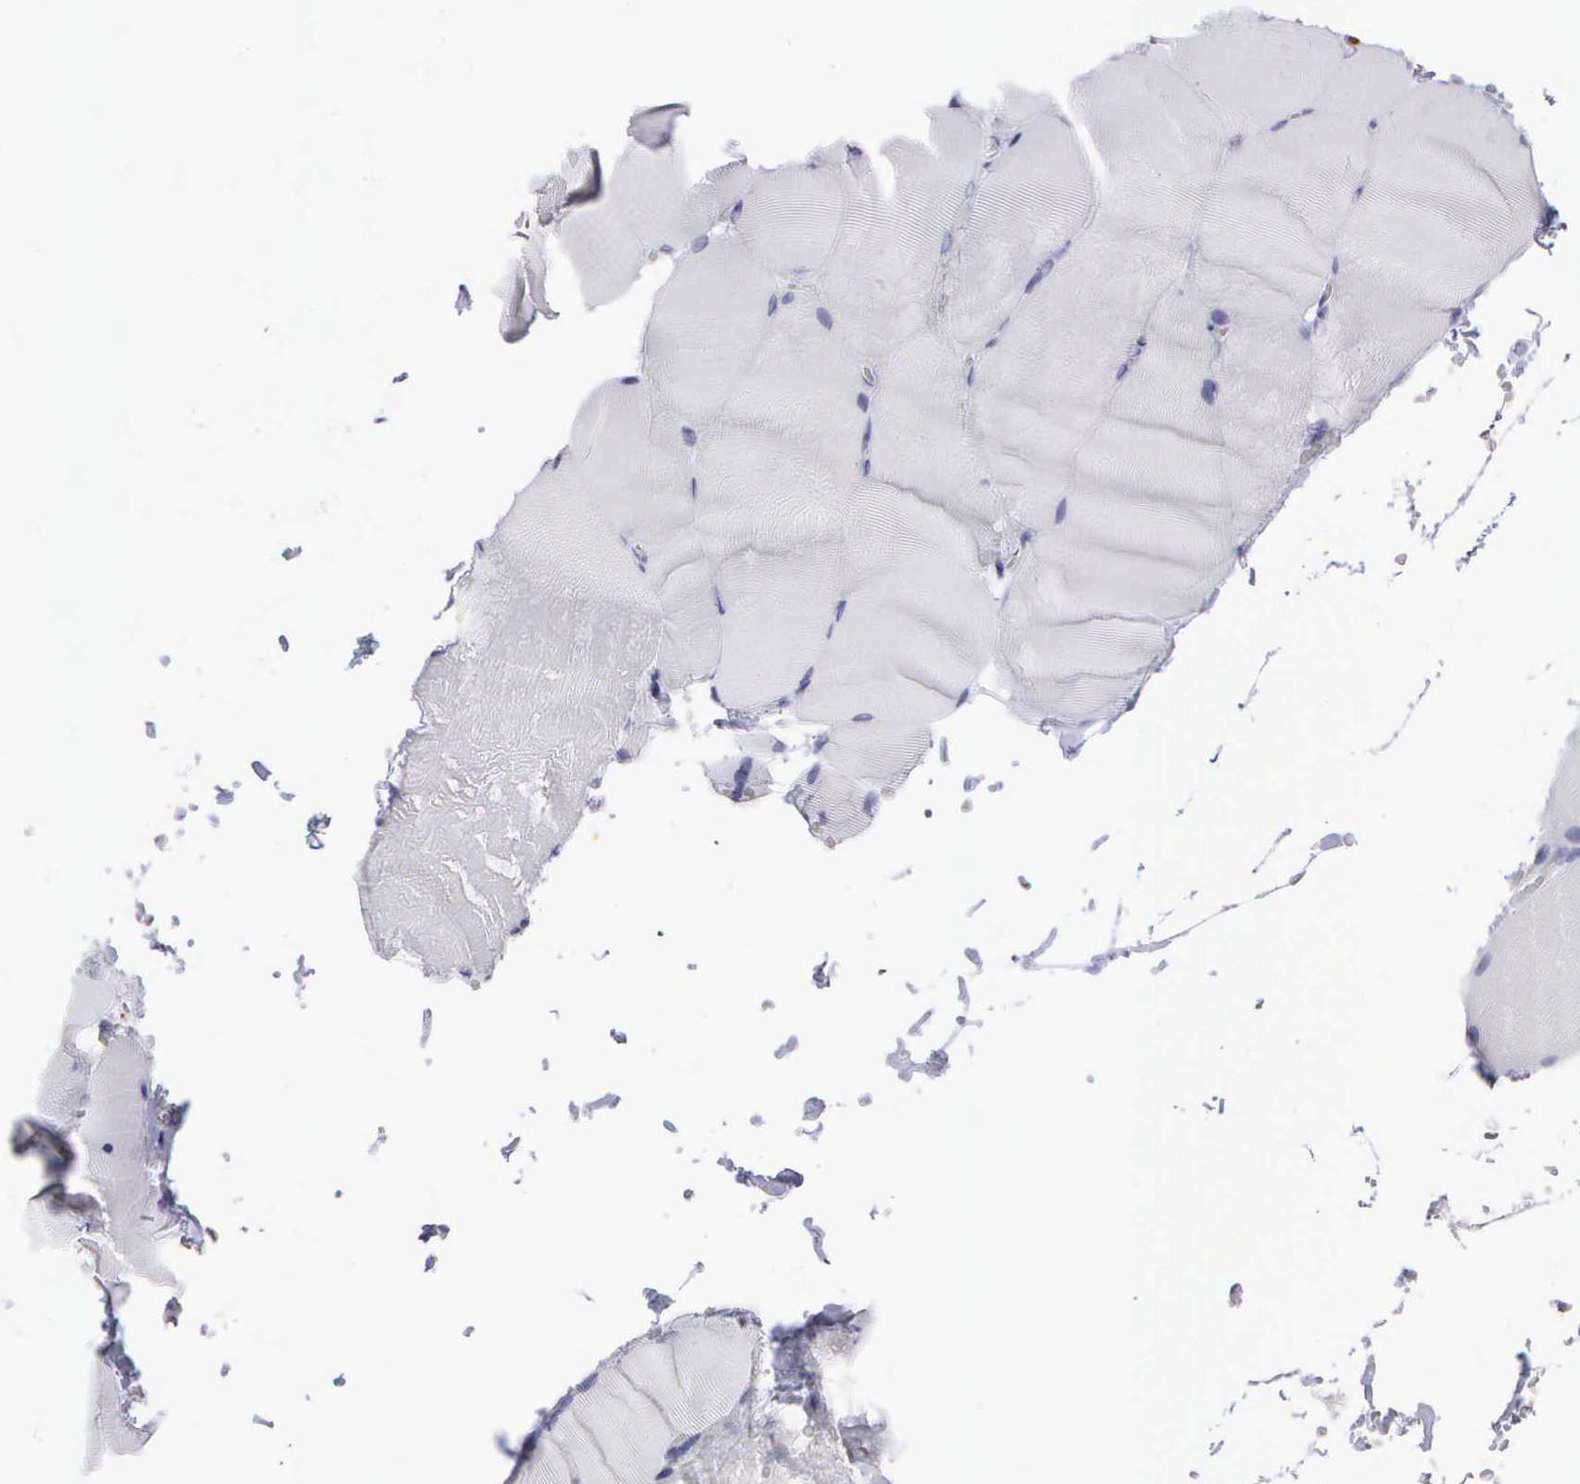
{"staining": {"intensity": "negative", "quantity": "none", "location": "none"}, "tissue": "skeletal muscle", "cell_type": "Myocytes", "image_type": "normal", "snomed": [{"axis": "morphology", "description": "Normal tissue, NOS"}, {"axis": "topography", "description": "Skeletal muscle"}], "caption": "DAB immunohistochemical staining of benign skeletal muscle demonstrates no significant expression in myocytes.", "gene": "CD8A", "patient": {"sex": "male", "age": 71}}